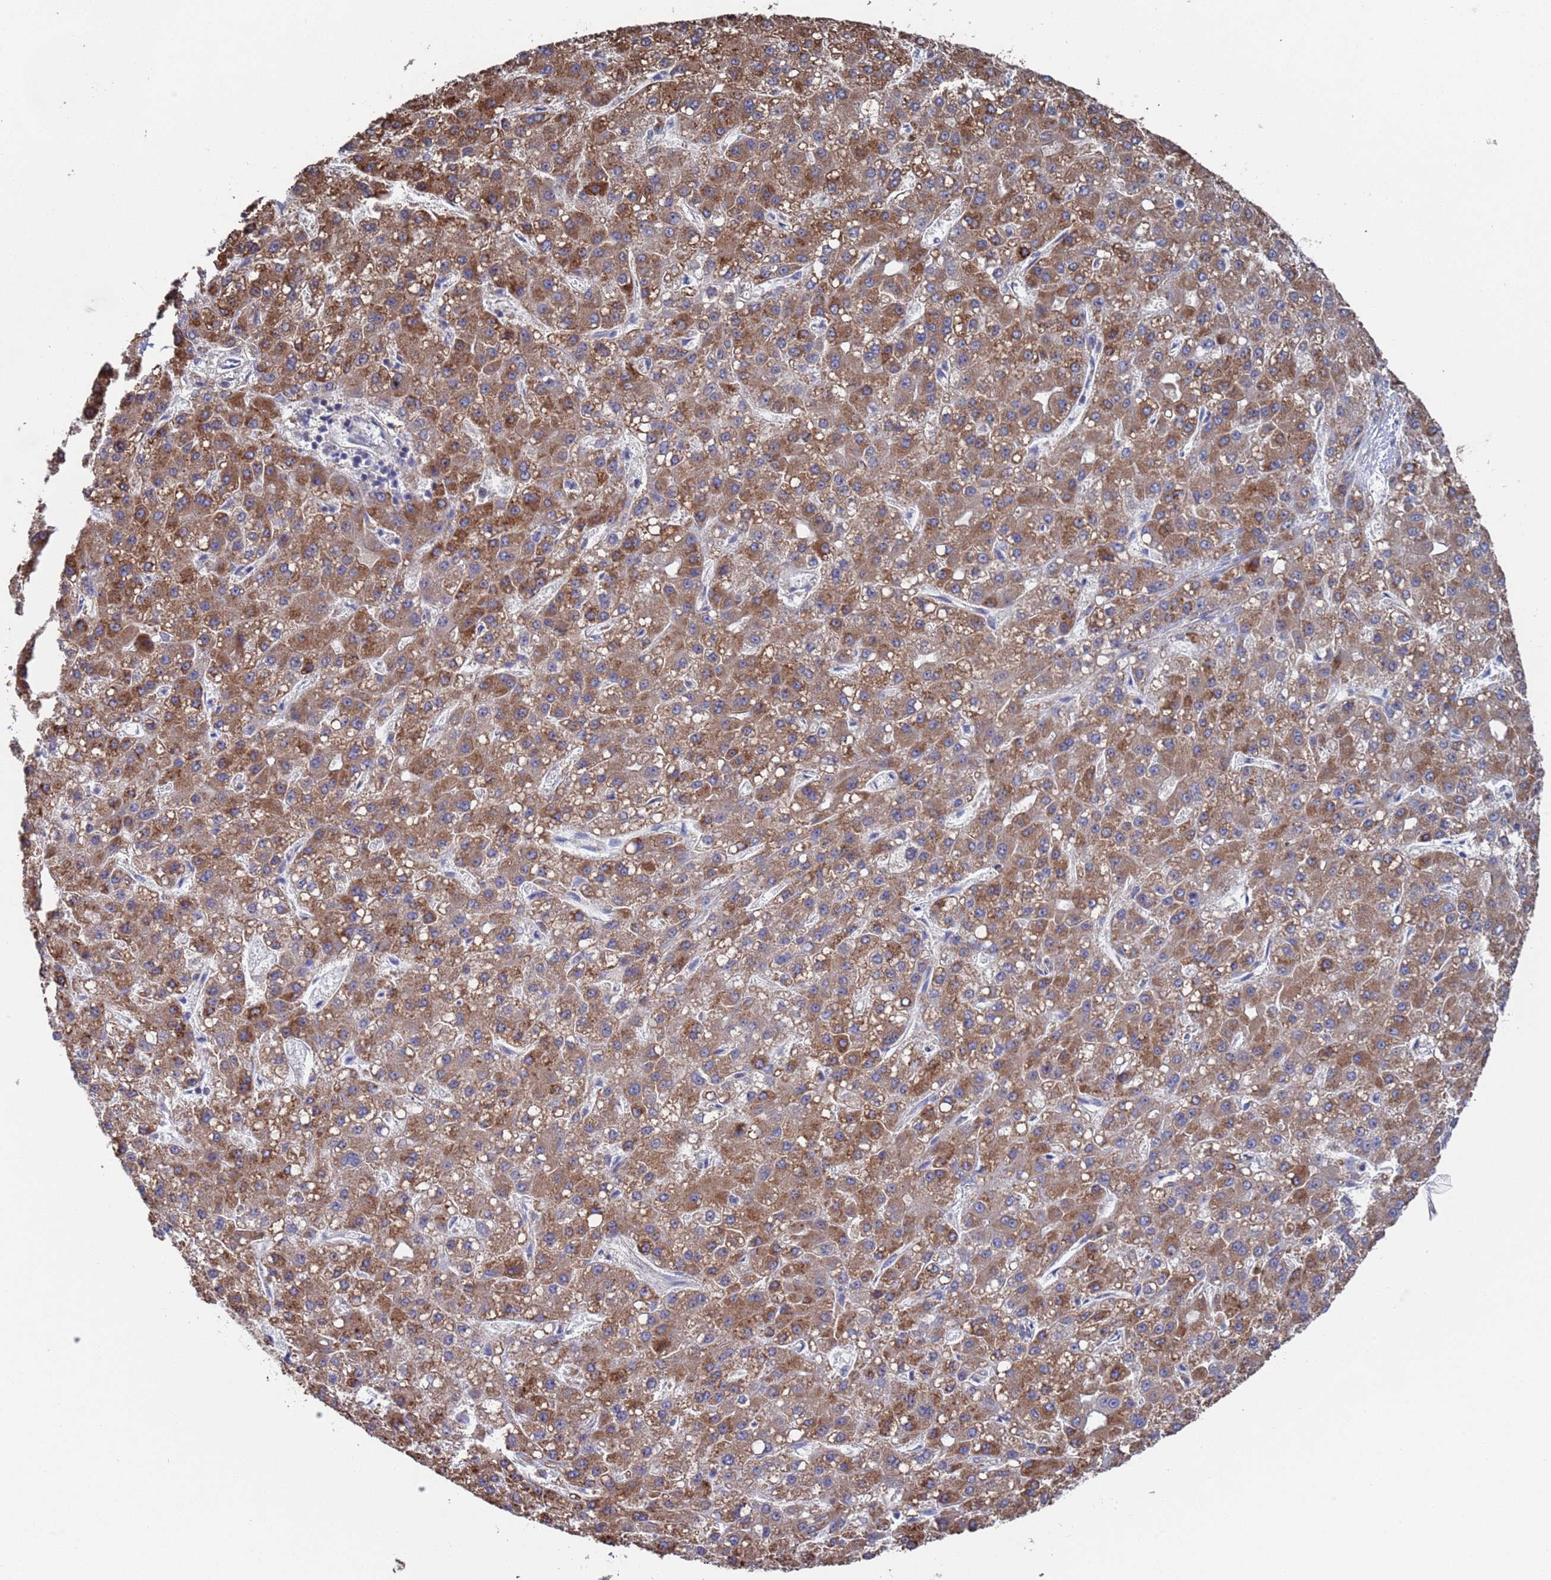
{"staining": {"intensity": "moderate", "quantity": ">75%", "location": "cytoplasmic/membranous"}, "tissue": "liver cancer", "cell_type": "Tumor cells", "image_type": "cancer", "snomed": [{"axis": "morphology", "description": "Carcinoma, Hepatocellular, NOS"}, {"axis": "topography", "description": "Liver"}], "caption": "Human liver hepatocellular carcinoma stained with a brown dye reveals moderate cytoplasmic/membranous positive staining in approximately >75% of tumor cells.", "gene": "PET117", "patient": {"sex": "male", "age": 67}}